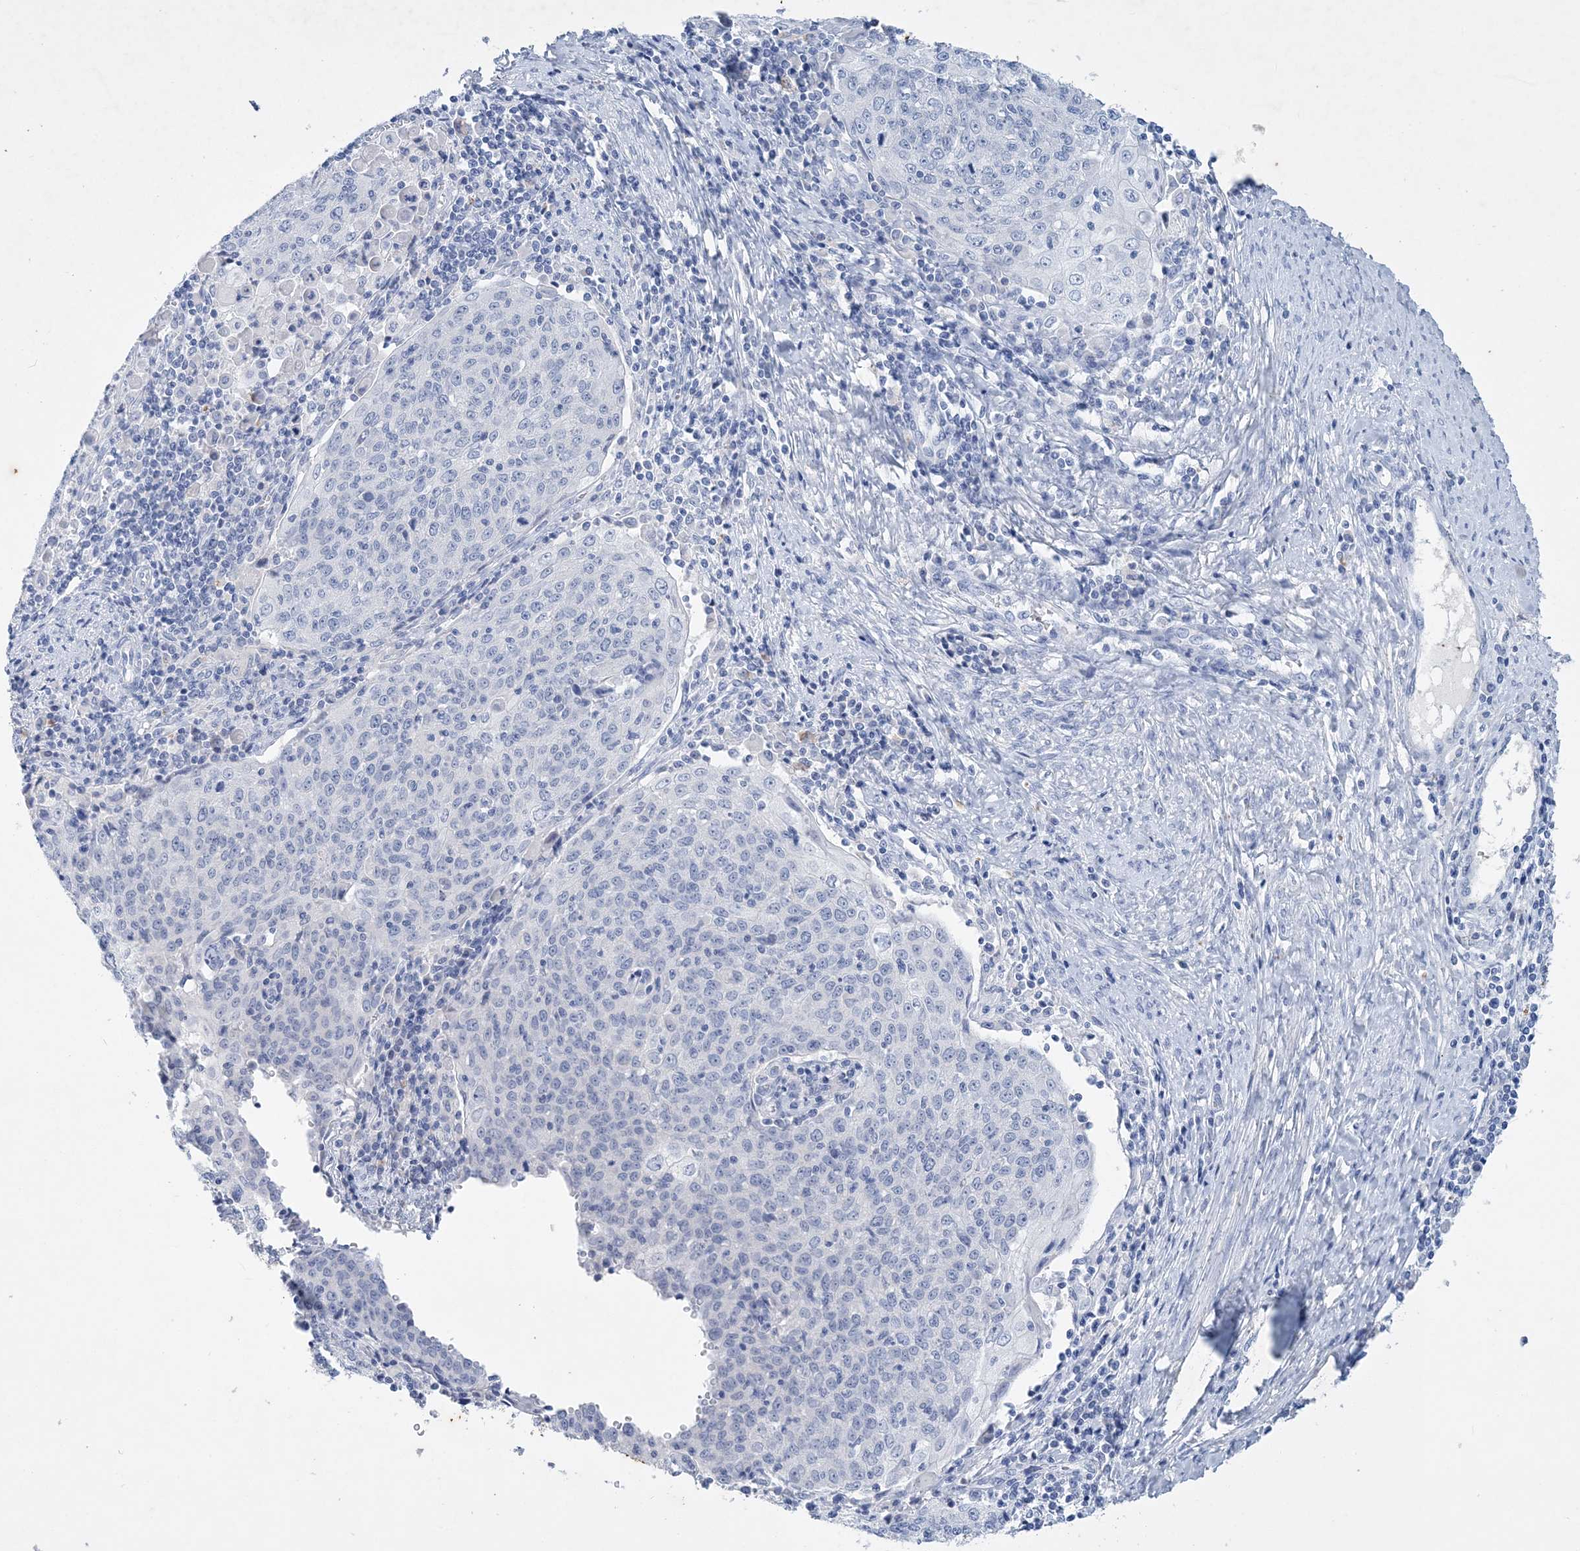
{"staining": {"intensity": "negative", "quantity": "none", "location": "none"}, "tissue": "cervical cancer", "cell_type": "Tumor cells", "image_type": "cancer", "snomed": [{"axis": "morphology", "description": "Squamous cell carcinoma, NOS"}, {"axis": "topography", "description": "Cervix"}], "caption": "High magnification brightfield microscopy of cervical cancer stained with DAB (3,3'-diaminobenzidine) (brown) and counterstained with hematoxylin (blue): tumor cells show no significant expression.", "gene": "COPS8", "patient": {"sex": "female", "age": 48}}